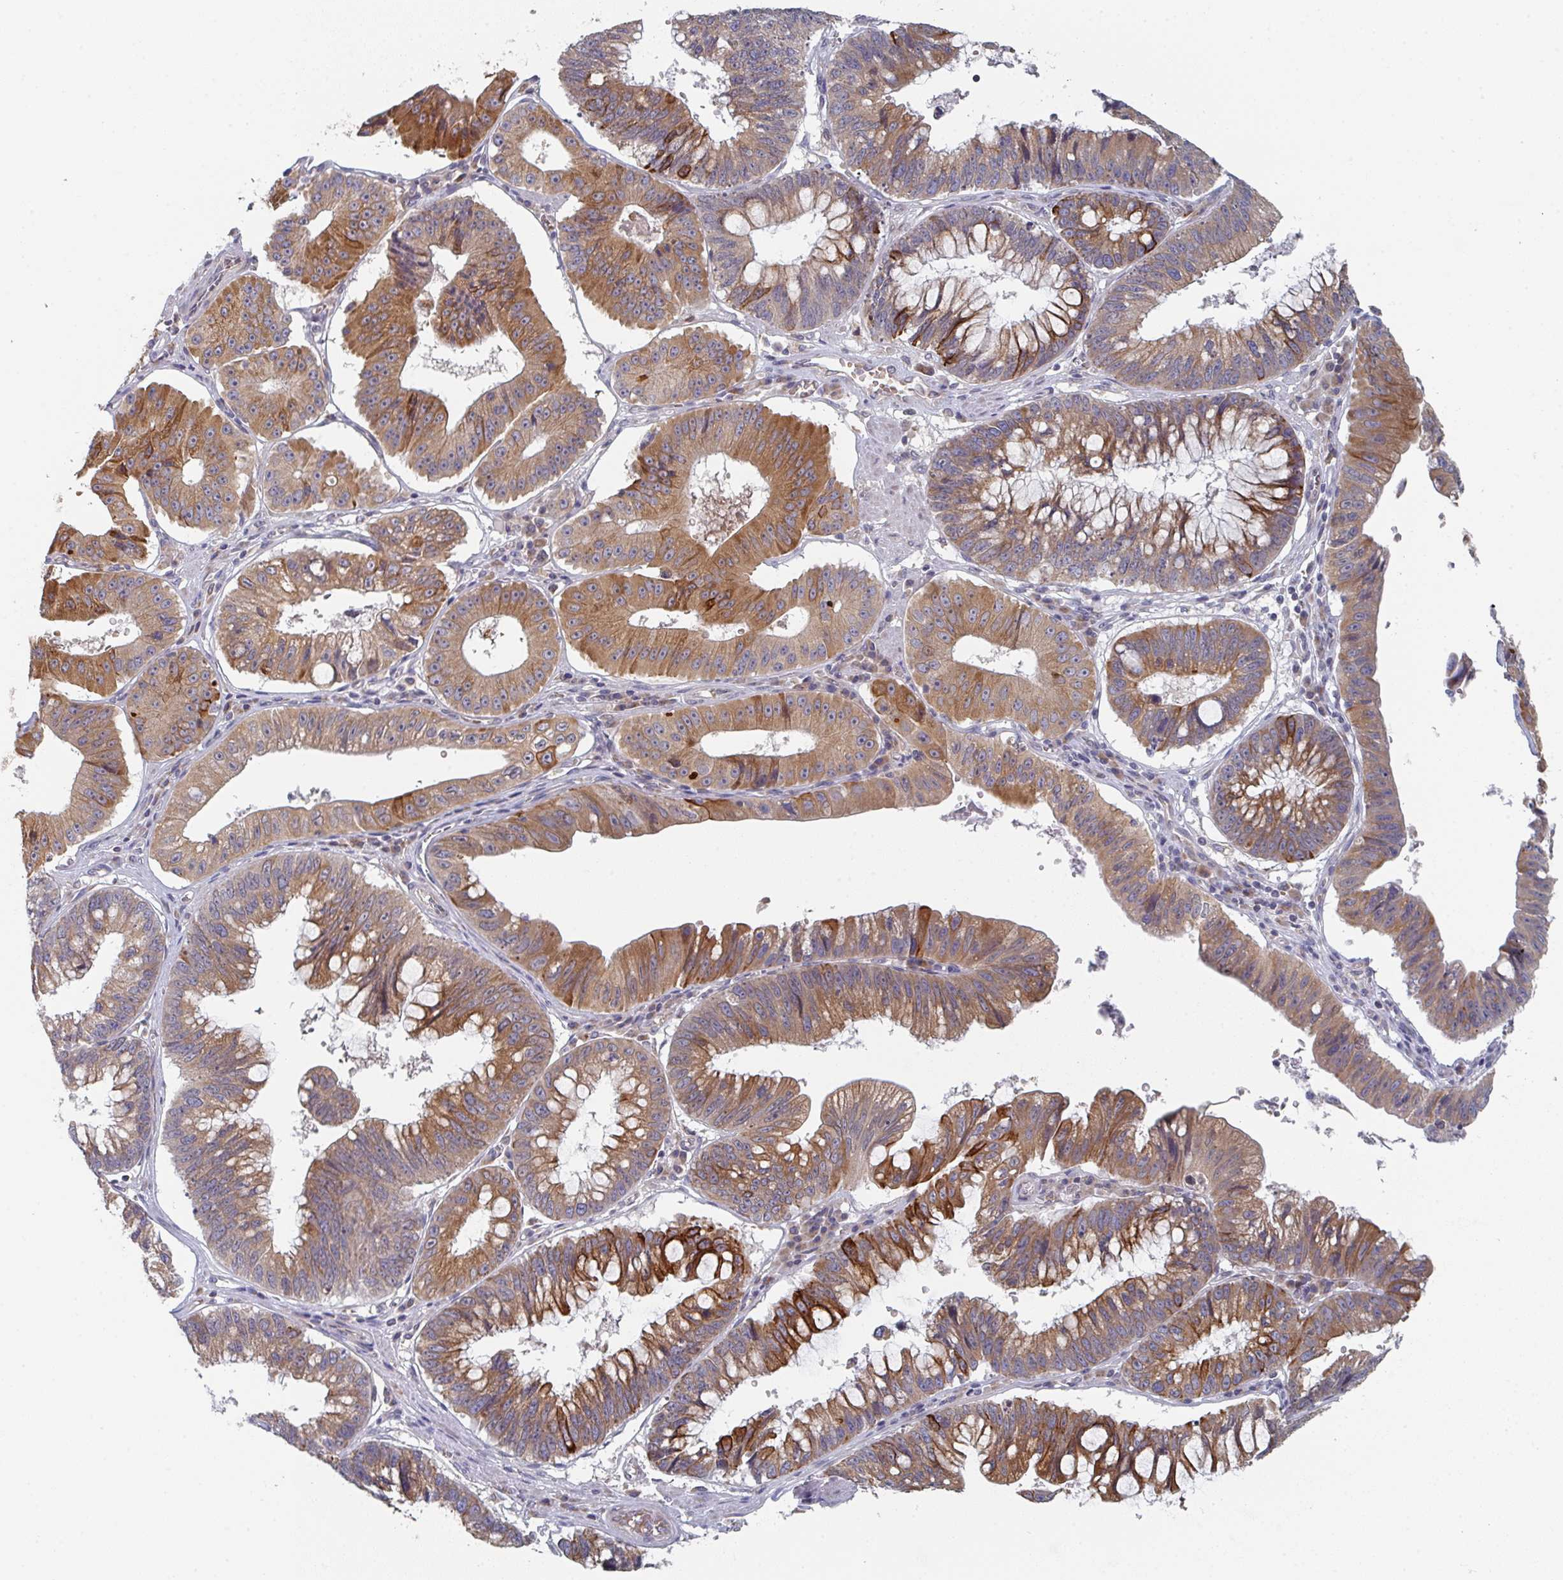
{"staining": {"intensity": "moderate", "quantity": ">75%", "location": "cytoplasmic/membranous"}, "tissue": "stomach cancer", "cell_type": "Tumor cells", "image_type": "cancer", "snomed": [{"axis": "morphology", "description": "Adenocarcinoma, NOS"}, {"axis": "topography", "description": "Stomach"}], "caption": "IHC of stomach adenocarcinoma reveals medium levels of moderate cytoplasmic/membranous staining in approximately >75% of tumor cells.", "gene": "ELOVL1", "patient": {"sex": "male", "age": 59}}